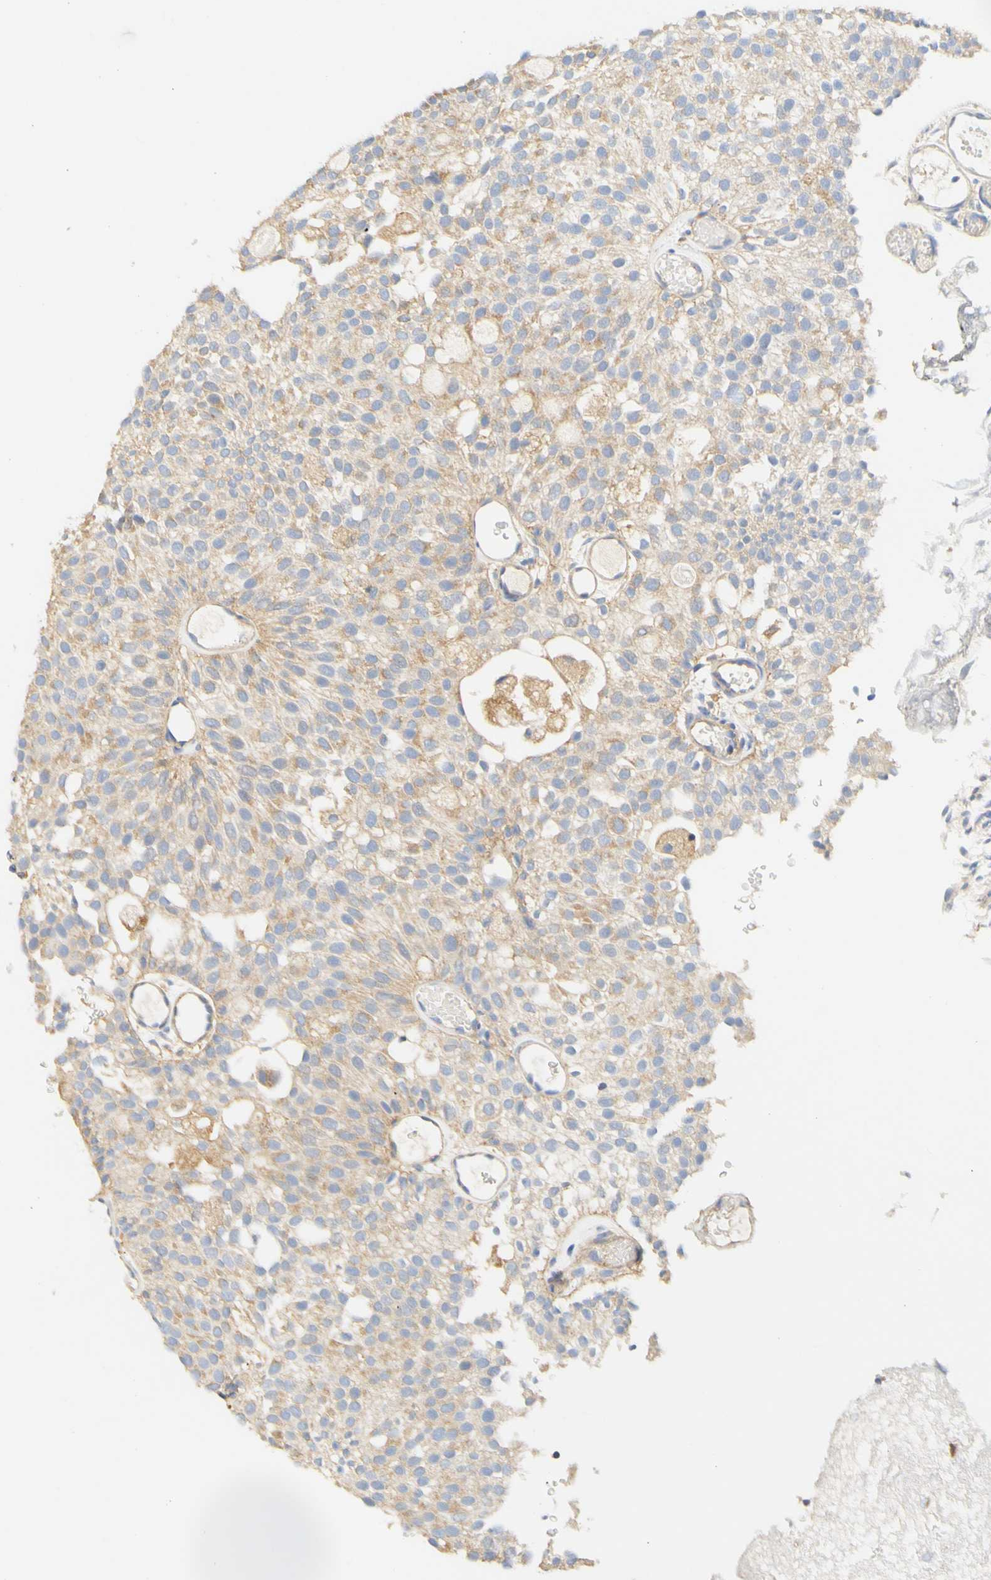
{"staining": {"intensity": "weak", "quantity": ">75%", "location": "cytoplasmic/membranous"}, "tissue": "urothelial cancer", "cell_type": "Tumor cells", "image_type": "cancer", "snomed": [{"axis": "morphology", "description": "Urothelial carcinoma, Low grade"}, {"axis": "topography", "description": "Urinary bladder"}], "caption": "An immunohistochemistry (IHC) micrograph of neoplastic tissue is shown. Protein staining in brown shows weak cytoplasmic/membranous positivity in low-grade urothelial carcinoma within tumor cells.", "gene": "PCDH7", "patient": {"sex": "male", "age": 78}}